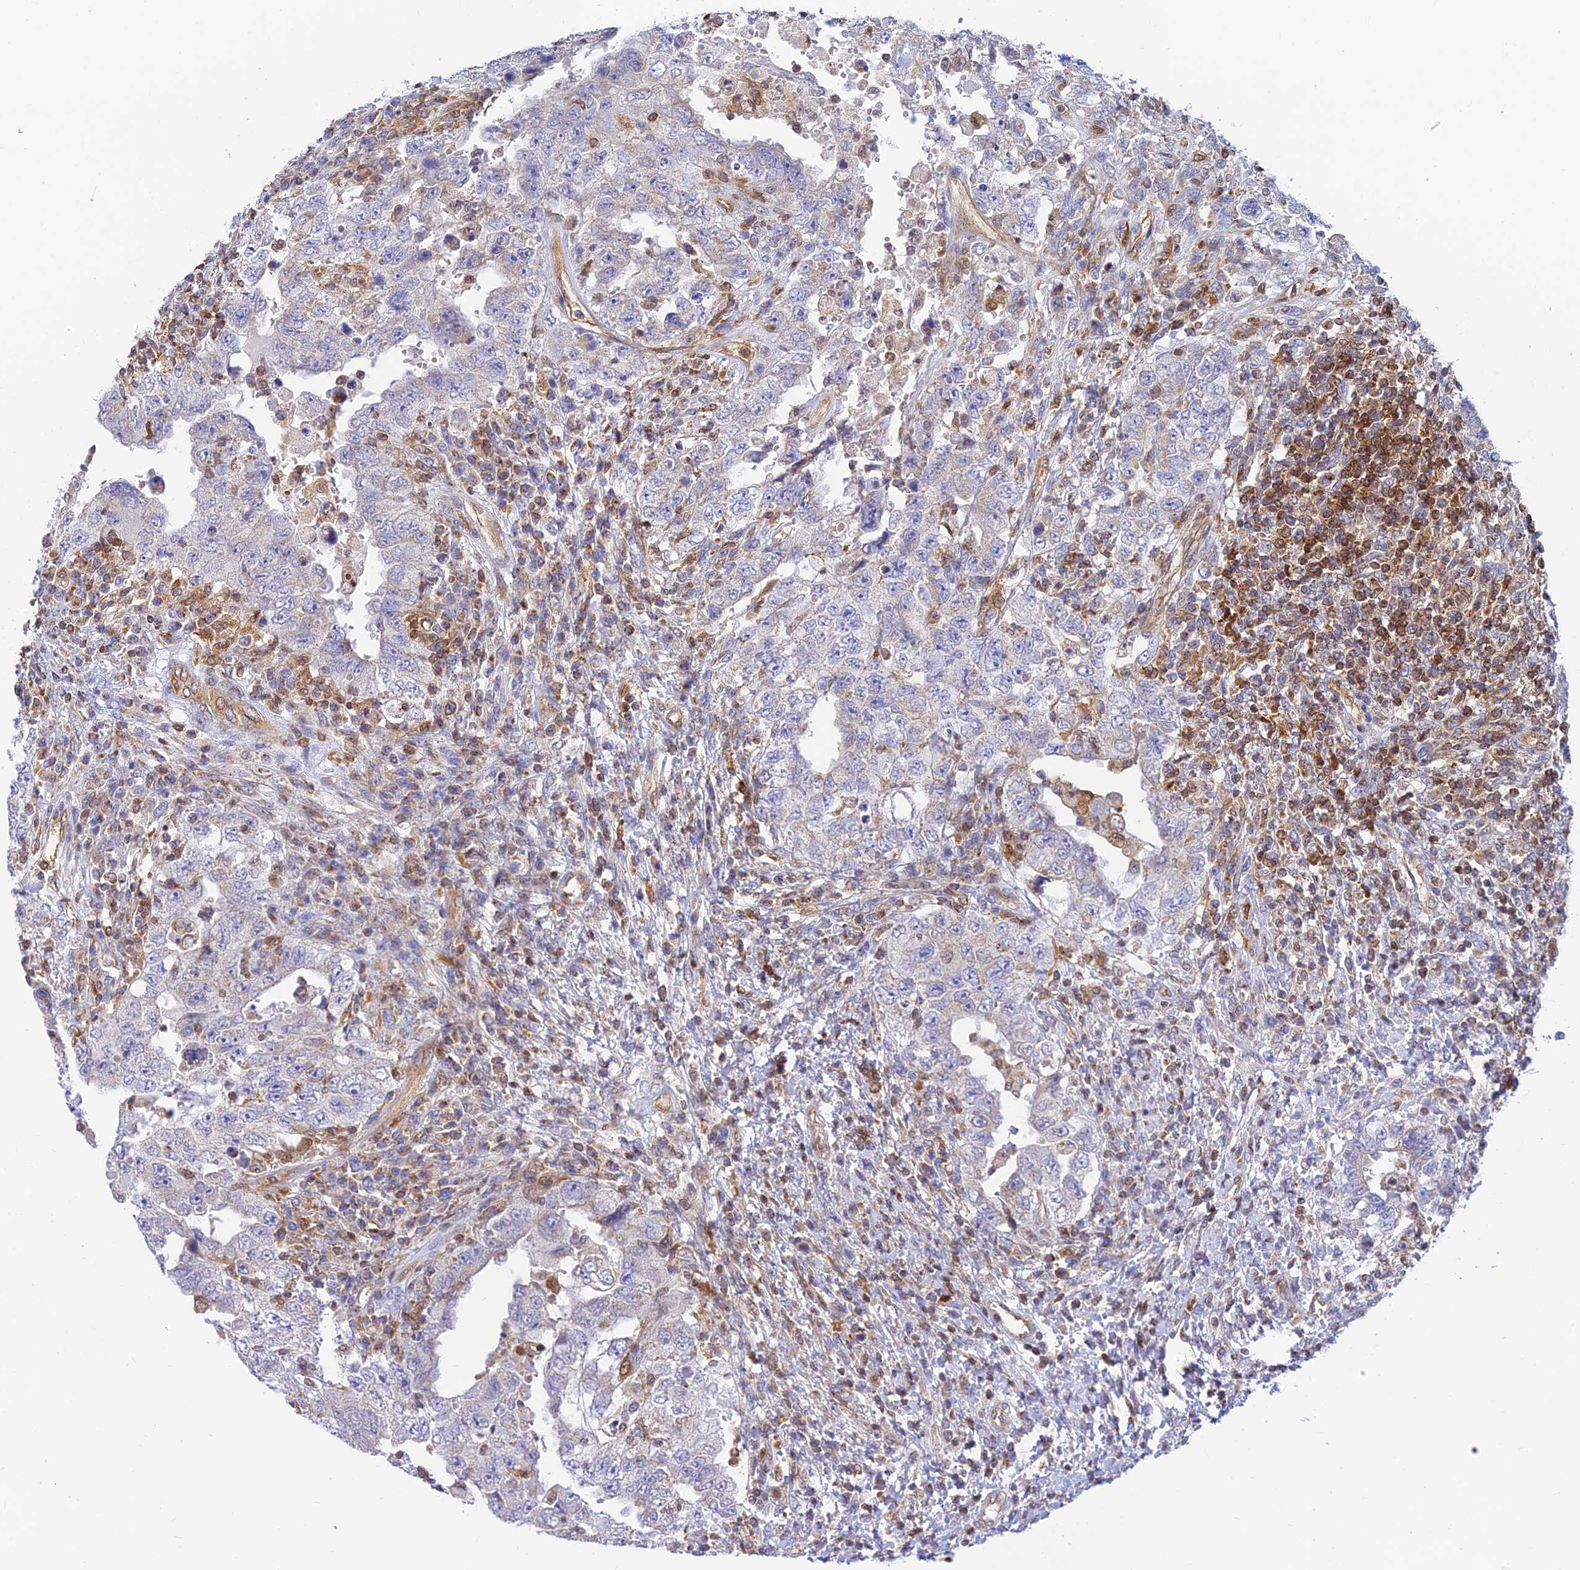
{"staining": {"intensity": "negative", "quantity": "none", "location": "none"}, "tissue": "testis cancer", "cell_type": "Tumor cells", "image_type": "cancer", "snomed": [{"axis": "morphology", "description": "Carcinoma, Embryonal, NOS"}, {"axis": "topography", "description": "Testis"}], "caption": "This is an immunohistochemistry histopathology image of human testis embryonal carcinoma. There is no expression in tumor cells.", "gene": "LYSMD2", "patient": {"sex": "male", "age": 26}}